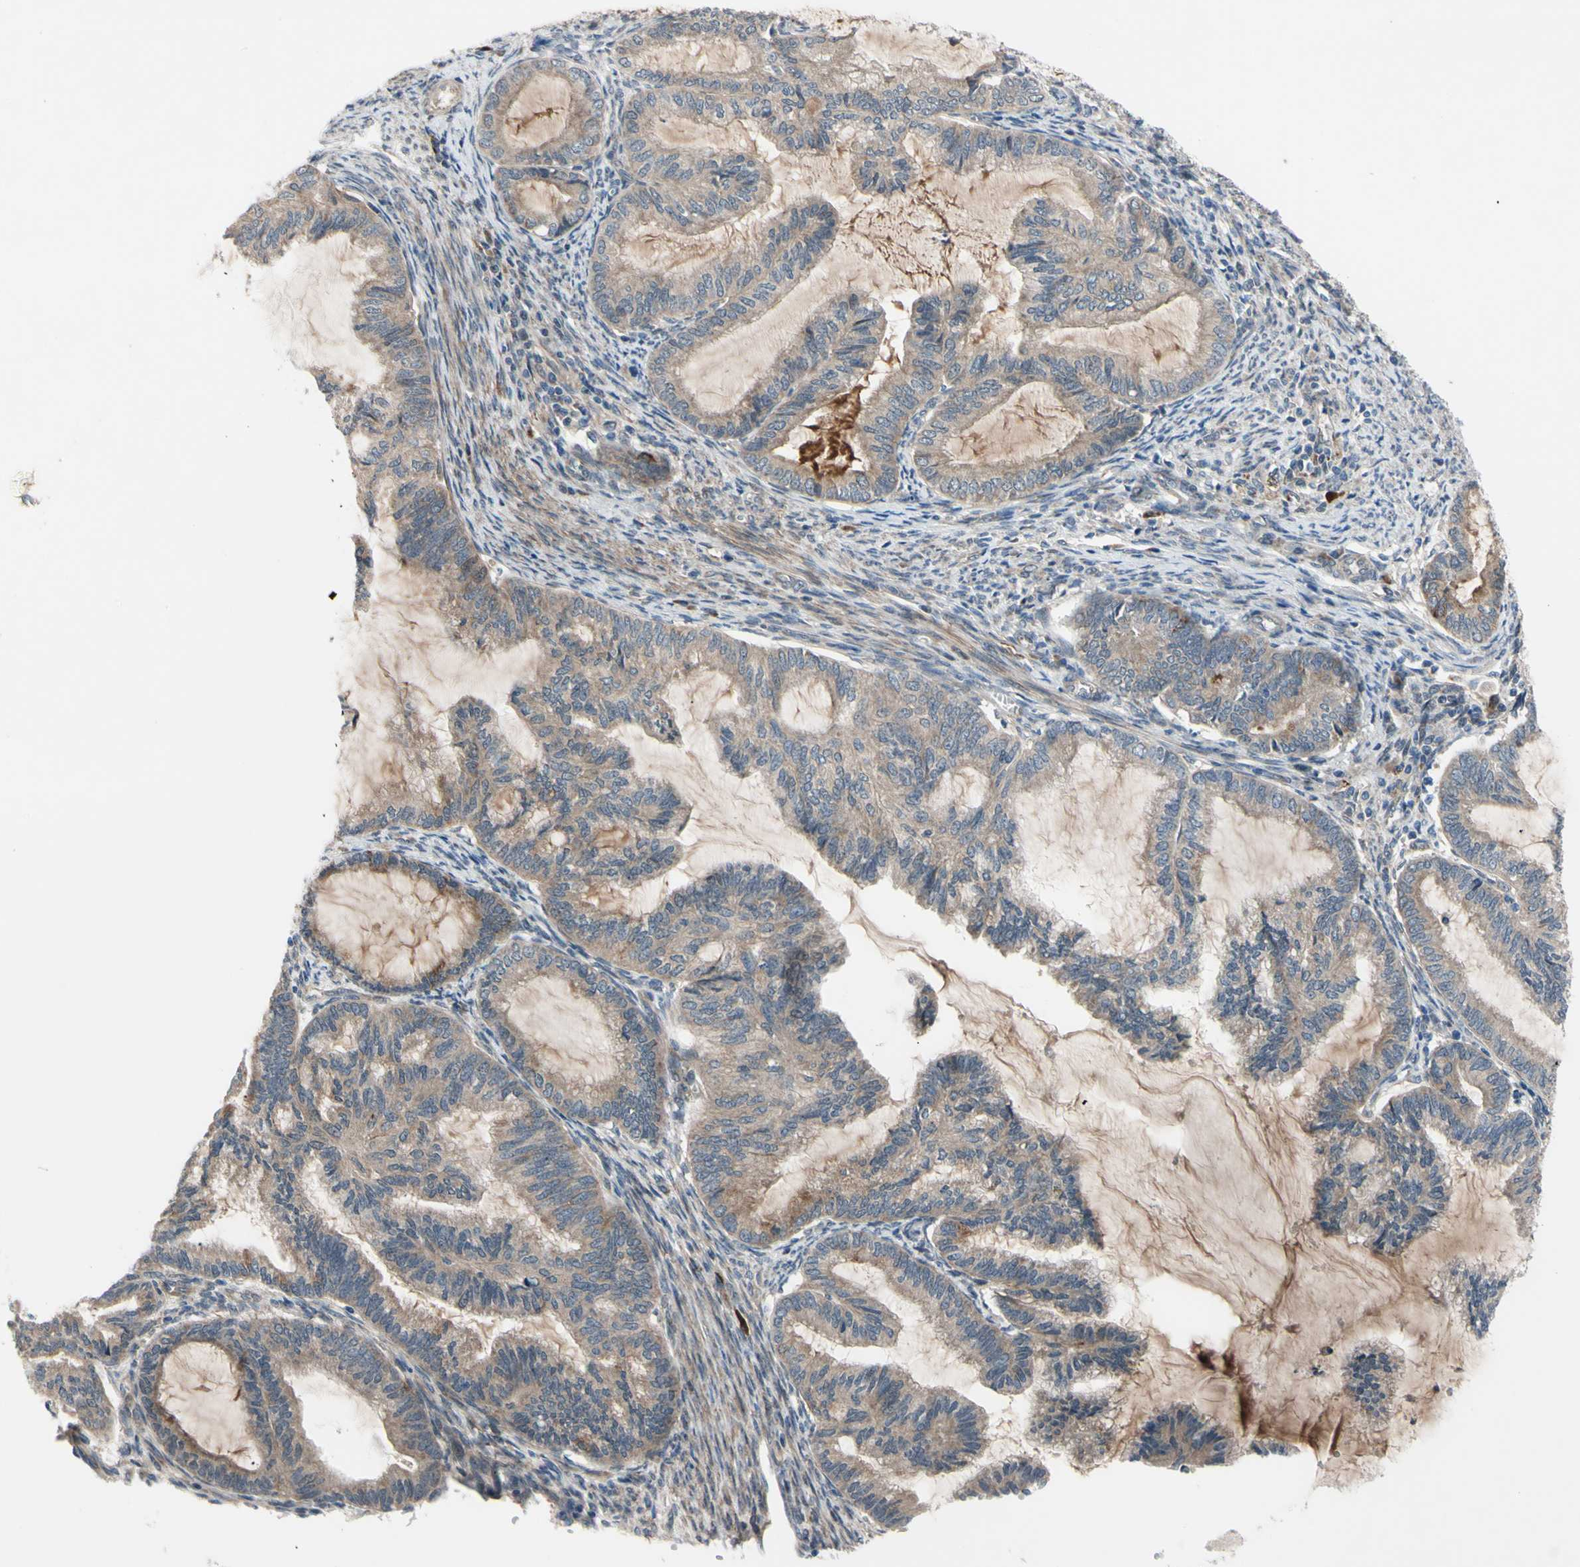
{"staining": {"intensity": "weak", "quantity": ">75%", "location": "cytoplasmic/membranous"}, "tissue": "cervical cancer", "cell_type": "Tumor cells", "image_type": "cancer", "snomed": [{"axis": "morphology", "description": "Normal tissue, NOS"}, {"axis": "morphology", "description": "Adenocarcinoma, NOS"}, {"axis": "topography", "description": "Cervix"}, {"axis": "topography", "description": "Endometrium"}], "caption": "Brown immunohistochemical staining in human cervical cancer reveals weak cytoplasmic/membranous positivity in about >75% of tumor cells.", "gene": "SVIL", "patient": {"sex": "female", "age": 86}}